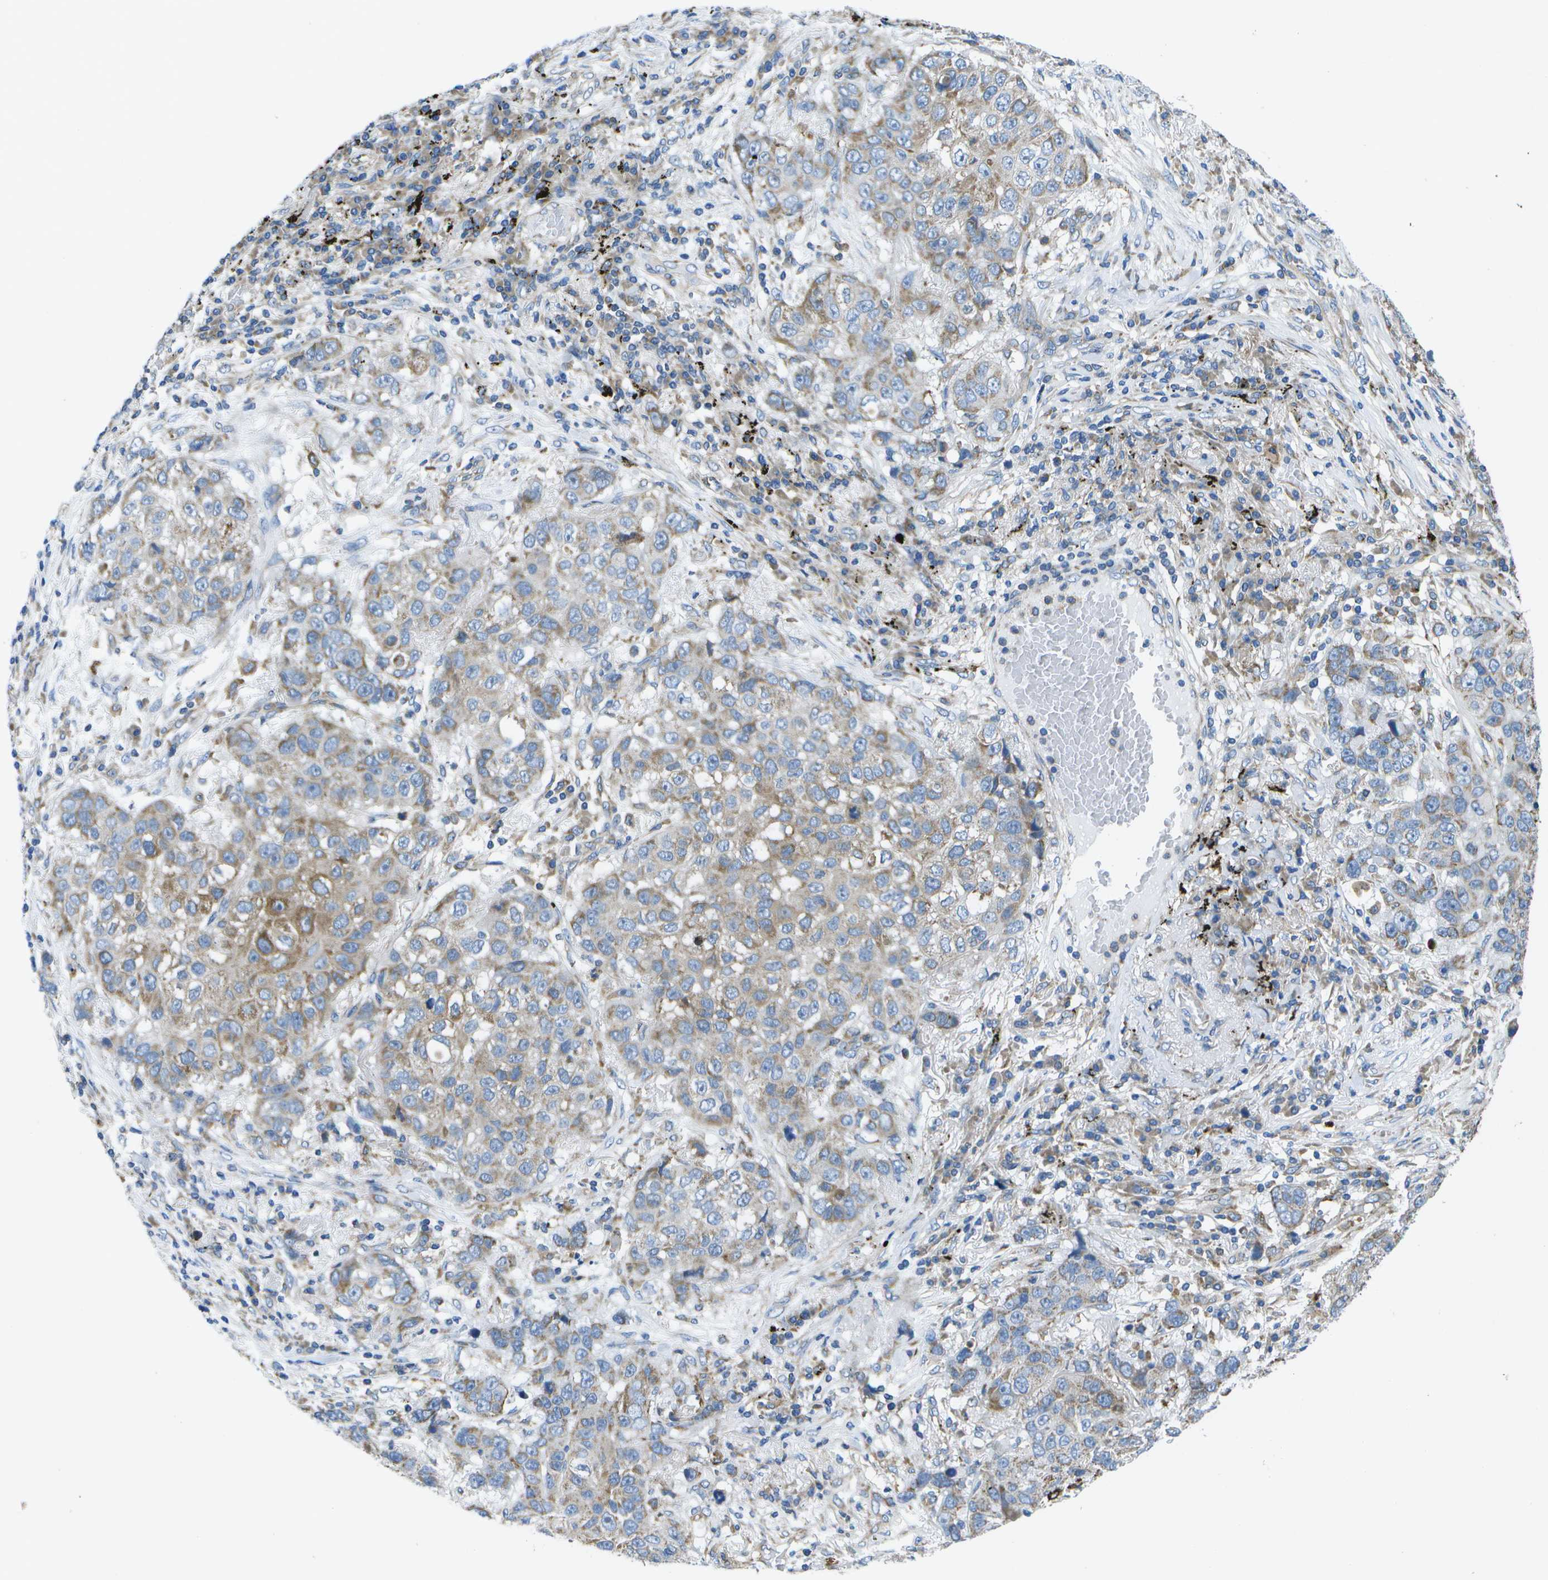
{"staining": {"intensity": "moderate", "quantity": "25%-75%", "location": "cytoplasmic/membranous"}, "tissue": "lung cancer", "cell_type": "Tumor cells", "image_type": "cancer", "snomed": [{"axis": "morphology", "description": "Squamous cell carcinoma, NOS"}, {"axis": "topography", "description": "Lung"}], "caption": "Human lung cancer (squamous cell carcinoma) stained with a protein marker displays moderate staining in tumor cells.", "gene": "GDF5", "patient": {"sex": "male", "age": 57}}